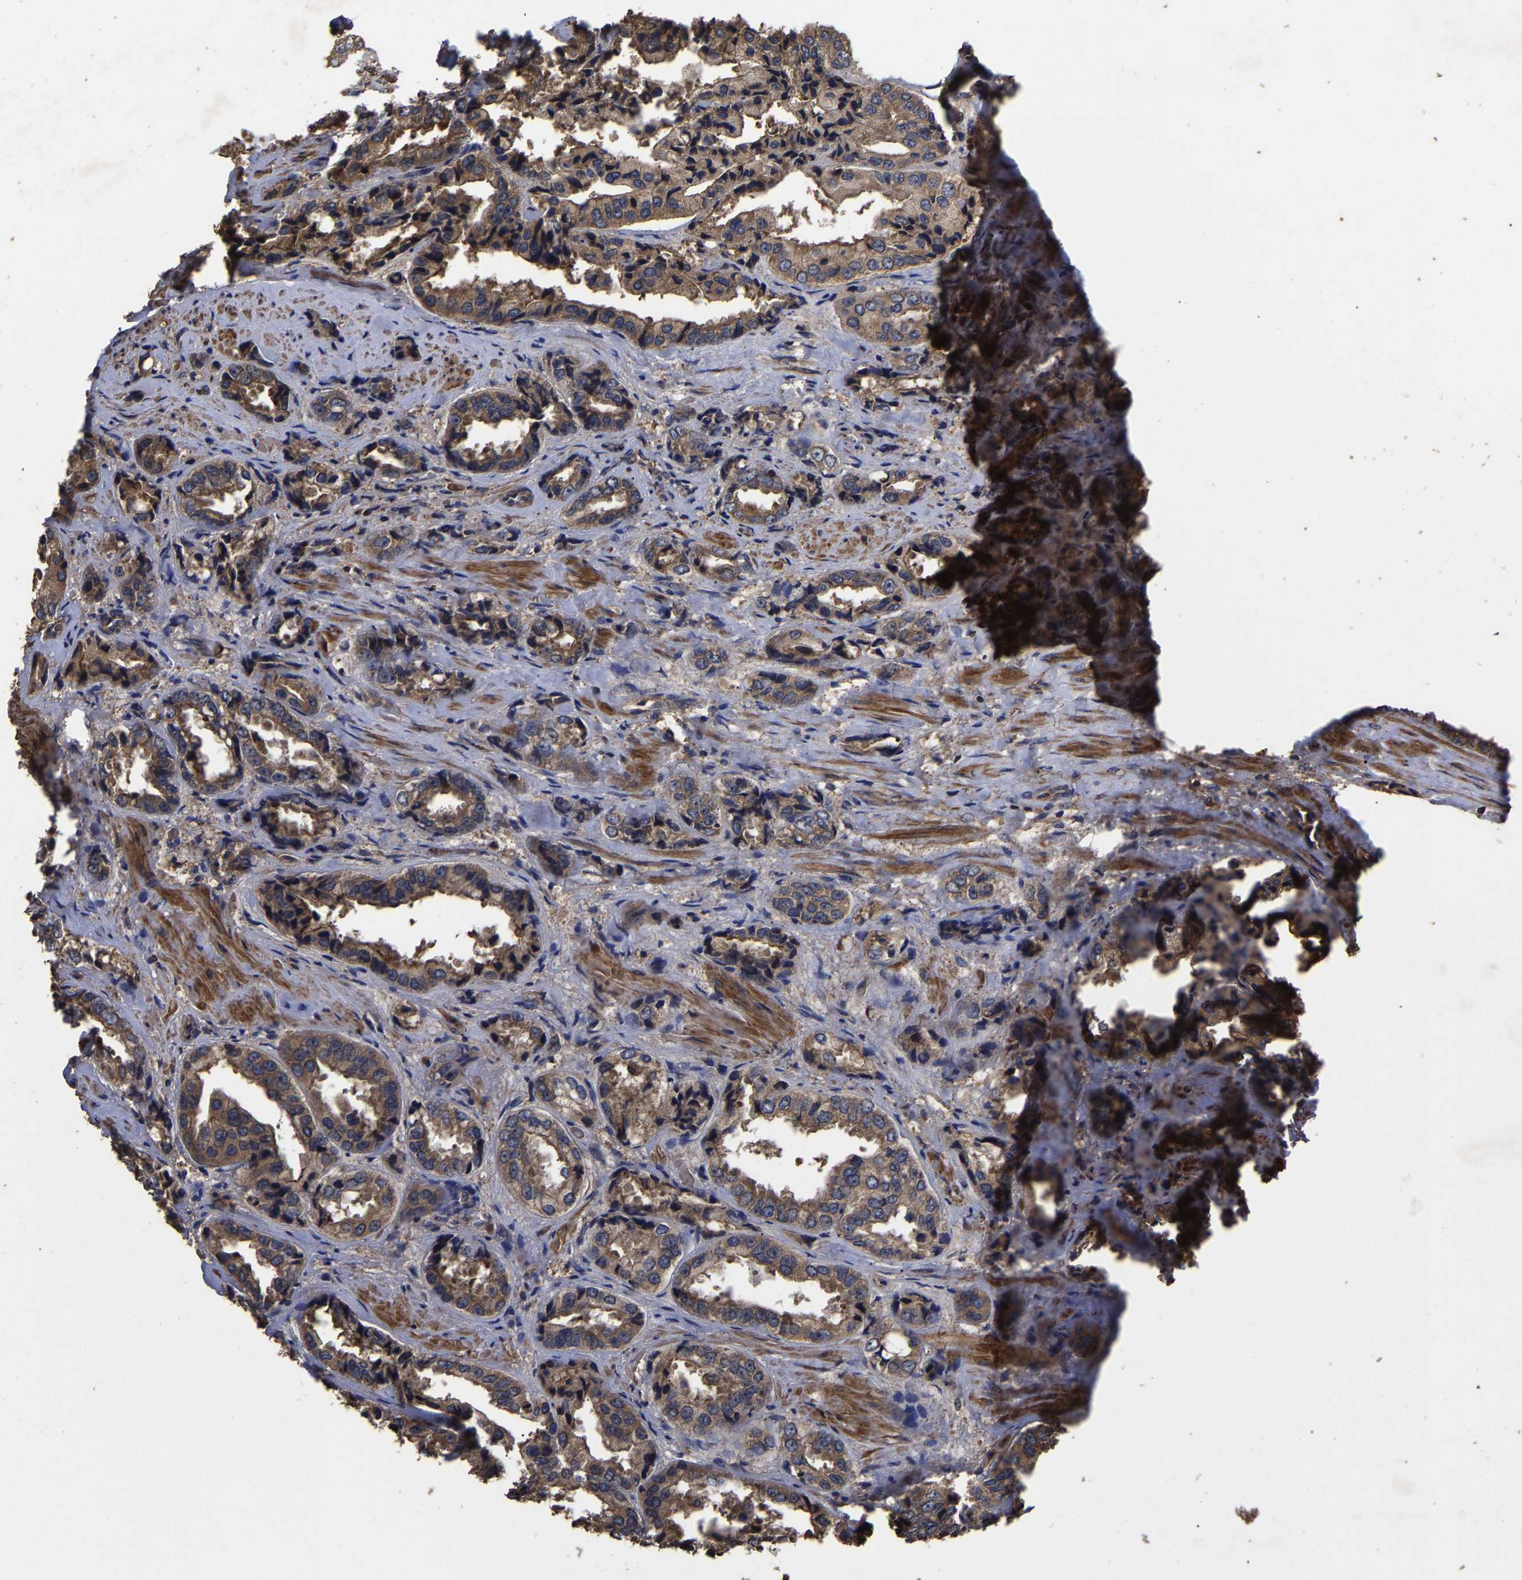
{"staining": {"intensity": "moderate", "quantity": ">75%", "location": "cytoplasmic/membranous"}, "tissue": "prostate cancer", "cell_type": "Tumor cells", "image_type": "cancer", "snomed": [{"axis": "morphology", "description": "Adenocarcinoma, High grade"}, {"axis": "topography", "description": "Prostate"}], "caption": "Immunohistochemistry photomicrograph of human prostate cancer (high-grade adenocarcinoma) stained for a protein (brown), which displays medium levels of moderate cytoplasmic/membranous positivity in approximately >75% of tumor cells.", "gene": "ITCH", "patient": {"sex": "male", "age": 61}}